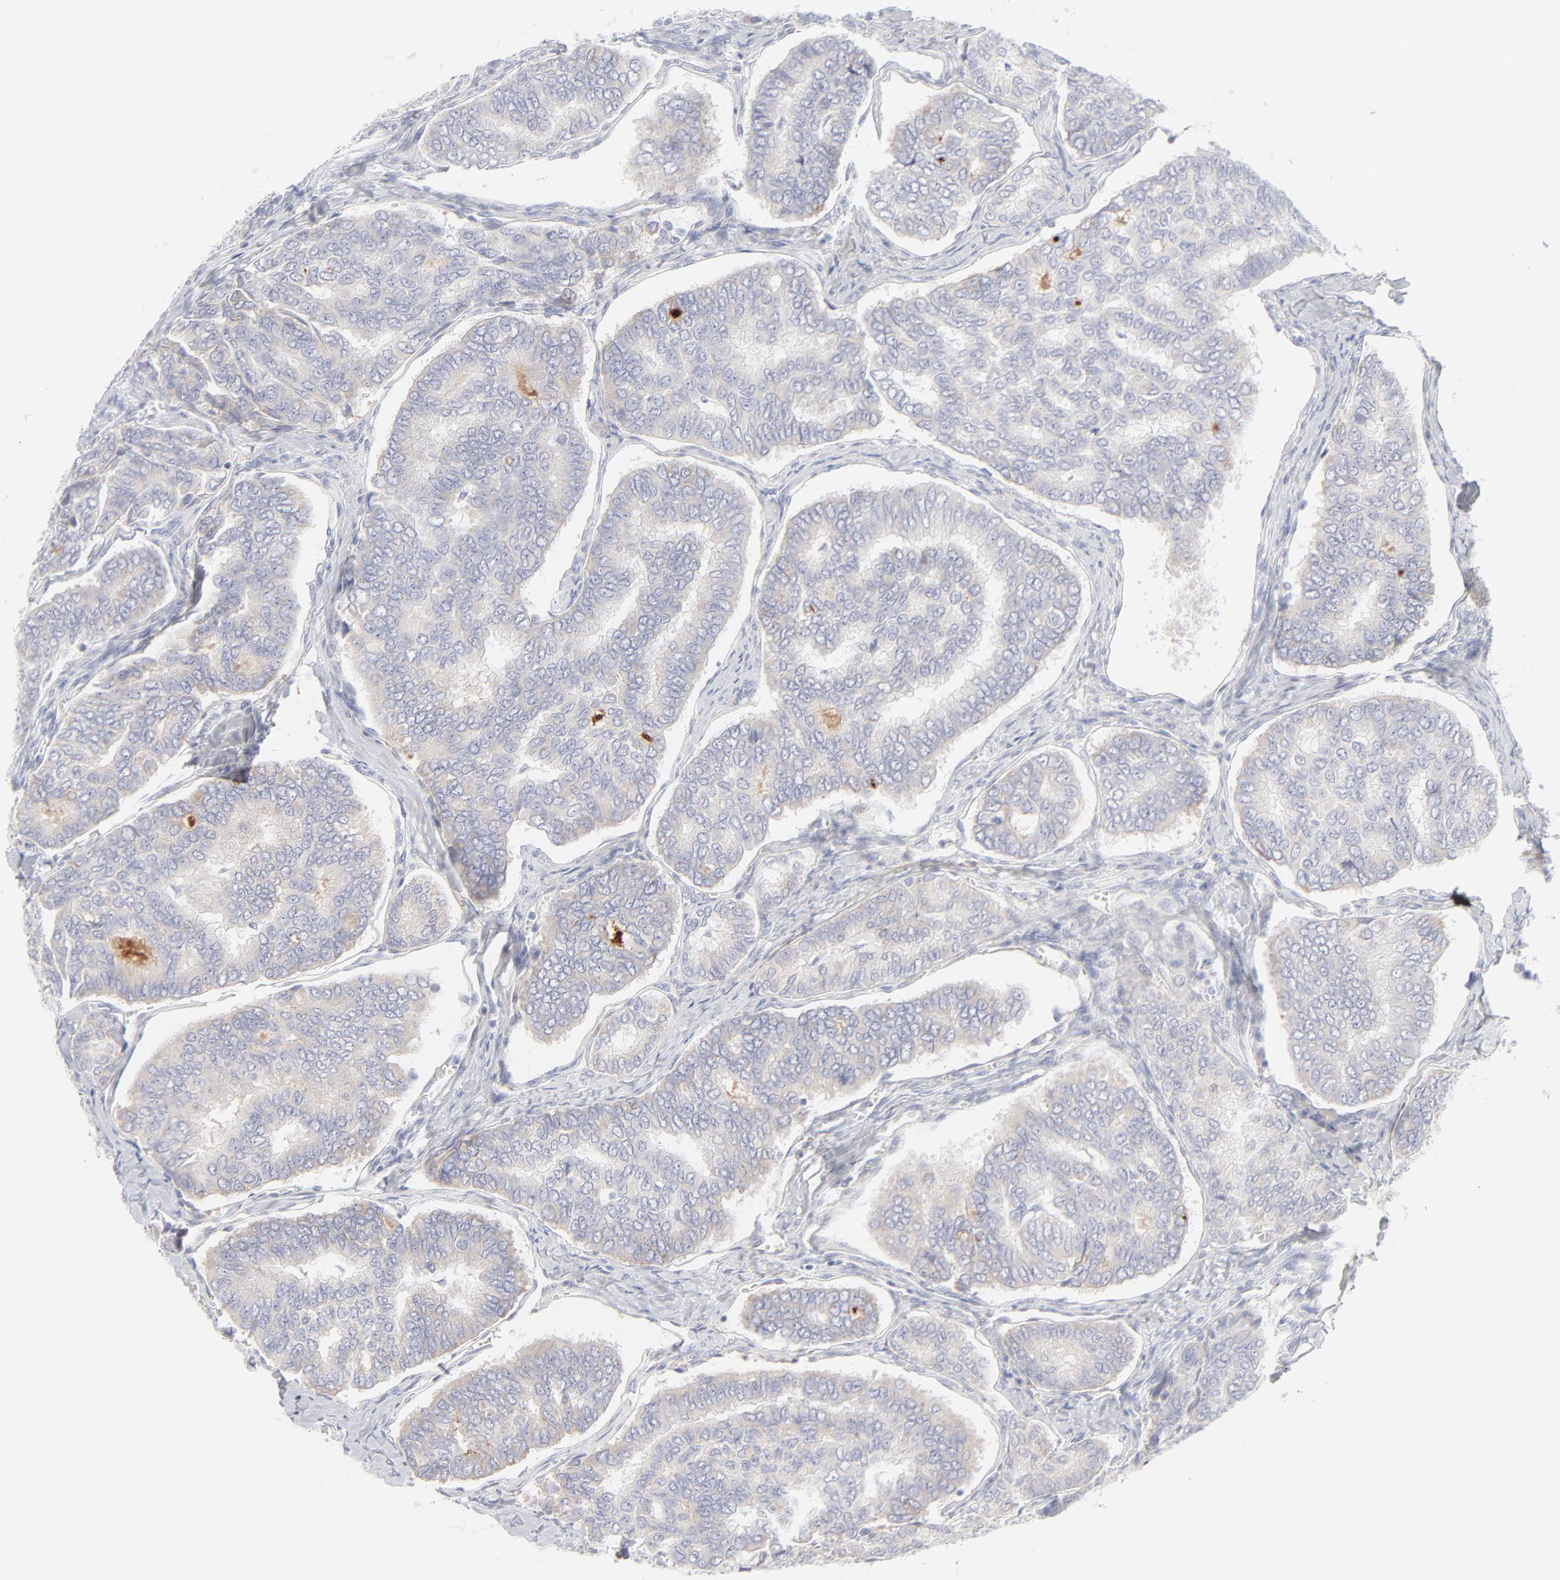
{"staining": {"intensity": "weak", "quantity": "25%-75%", "location": "cytoplasmic/membranous"}, "tissue": "thyroid cancer", "cell_type": "Tumor cells", "image_type": "cancer", "snomed": [{"axis": "morphology", "description": "Papillary adenocarcinoma, NOS"}, {"axis": "topography", "description": "Thyroid gland"}], "caption": "A brown stain highlights weak cytoplasmic/membranous positivity of a protein in human thyroid papillary adenocarcinoma tumor cells.", "gene": "NPNT", "patient": {"sex": "female", "age": 35}}